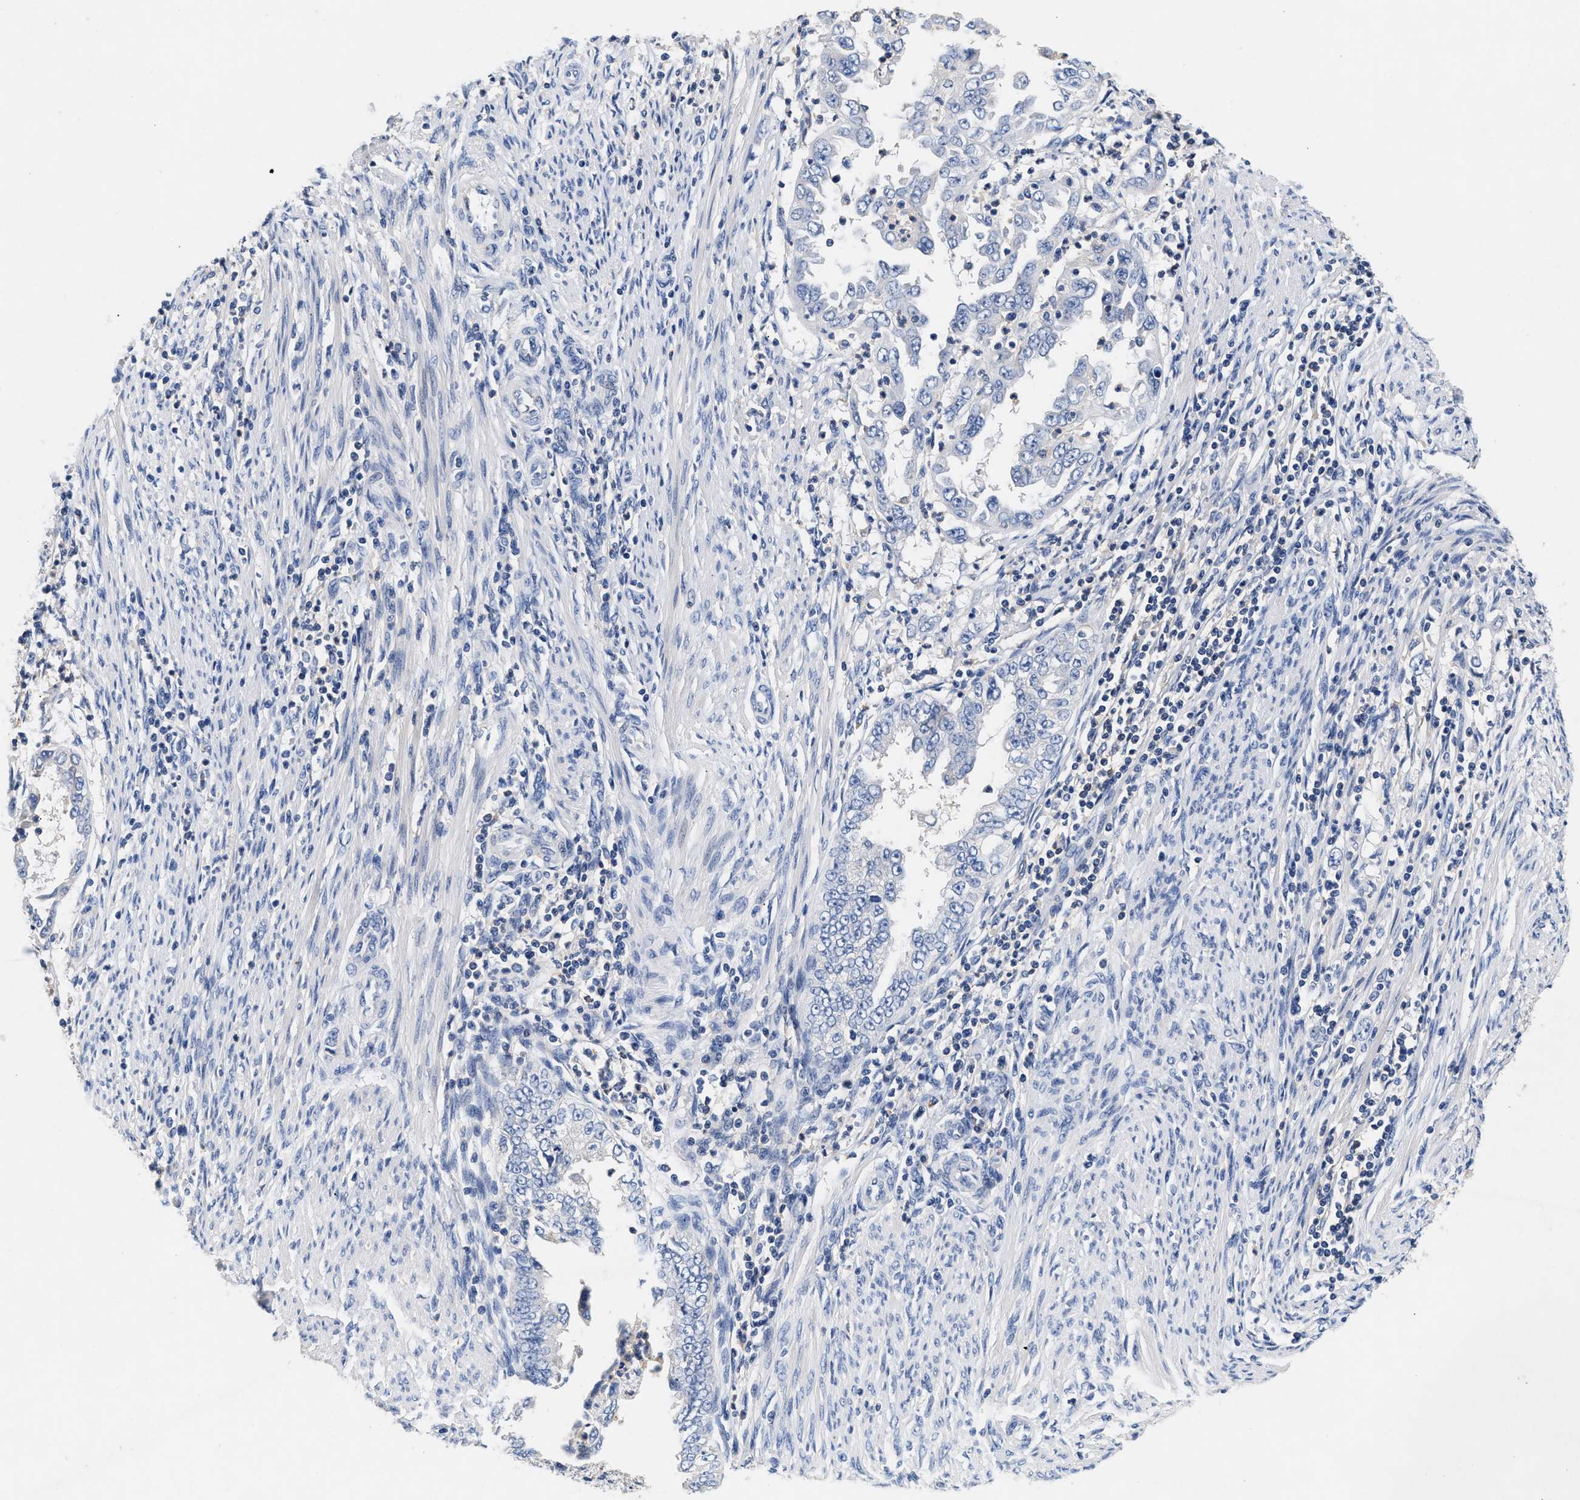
{"staining": {"intensity": "negative", "quantity": "none", "location": "none"}, "tissue": "endometrial cancer", "cell_type": "Tumor cells", "image_type": "cancer", "snomed": [{"axis": "morphology", "description": "Adenocarcinoma, NOS"}, {"axis": "topography", "description": "Endometrium"}], "caption": "IHC of adenocarcinoma (endometrial) displays no expression in tumor cells. The staining was performed using DAB (3,3'-diaminobenzidine) to visualize the protein expression in brown, while the nuclei were stained in blue with hematoxylin (Magnification: 20x).", "gene": "GNAI3", "patient": {"sex": "female", "age": 85}}